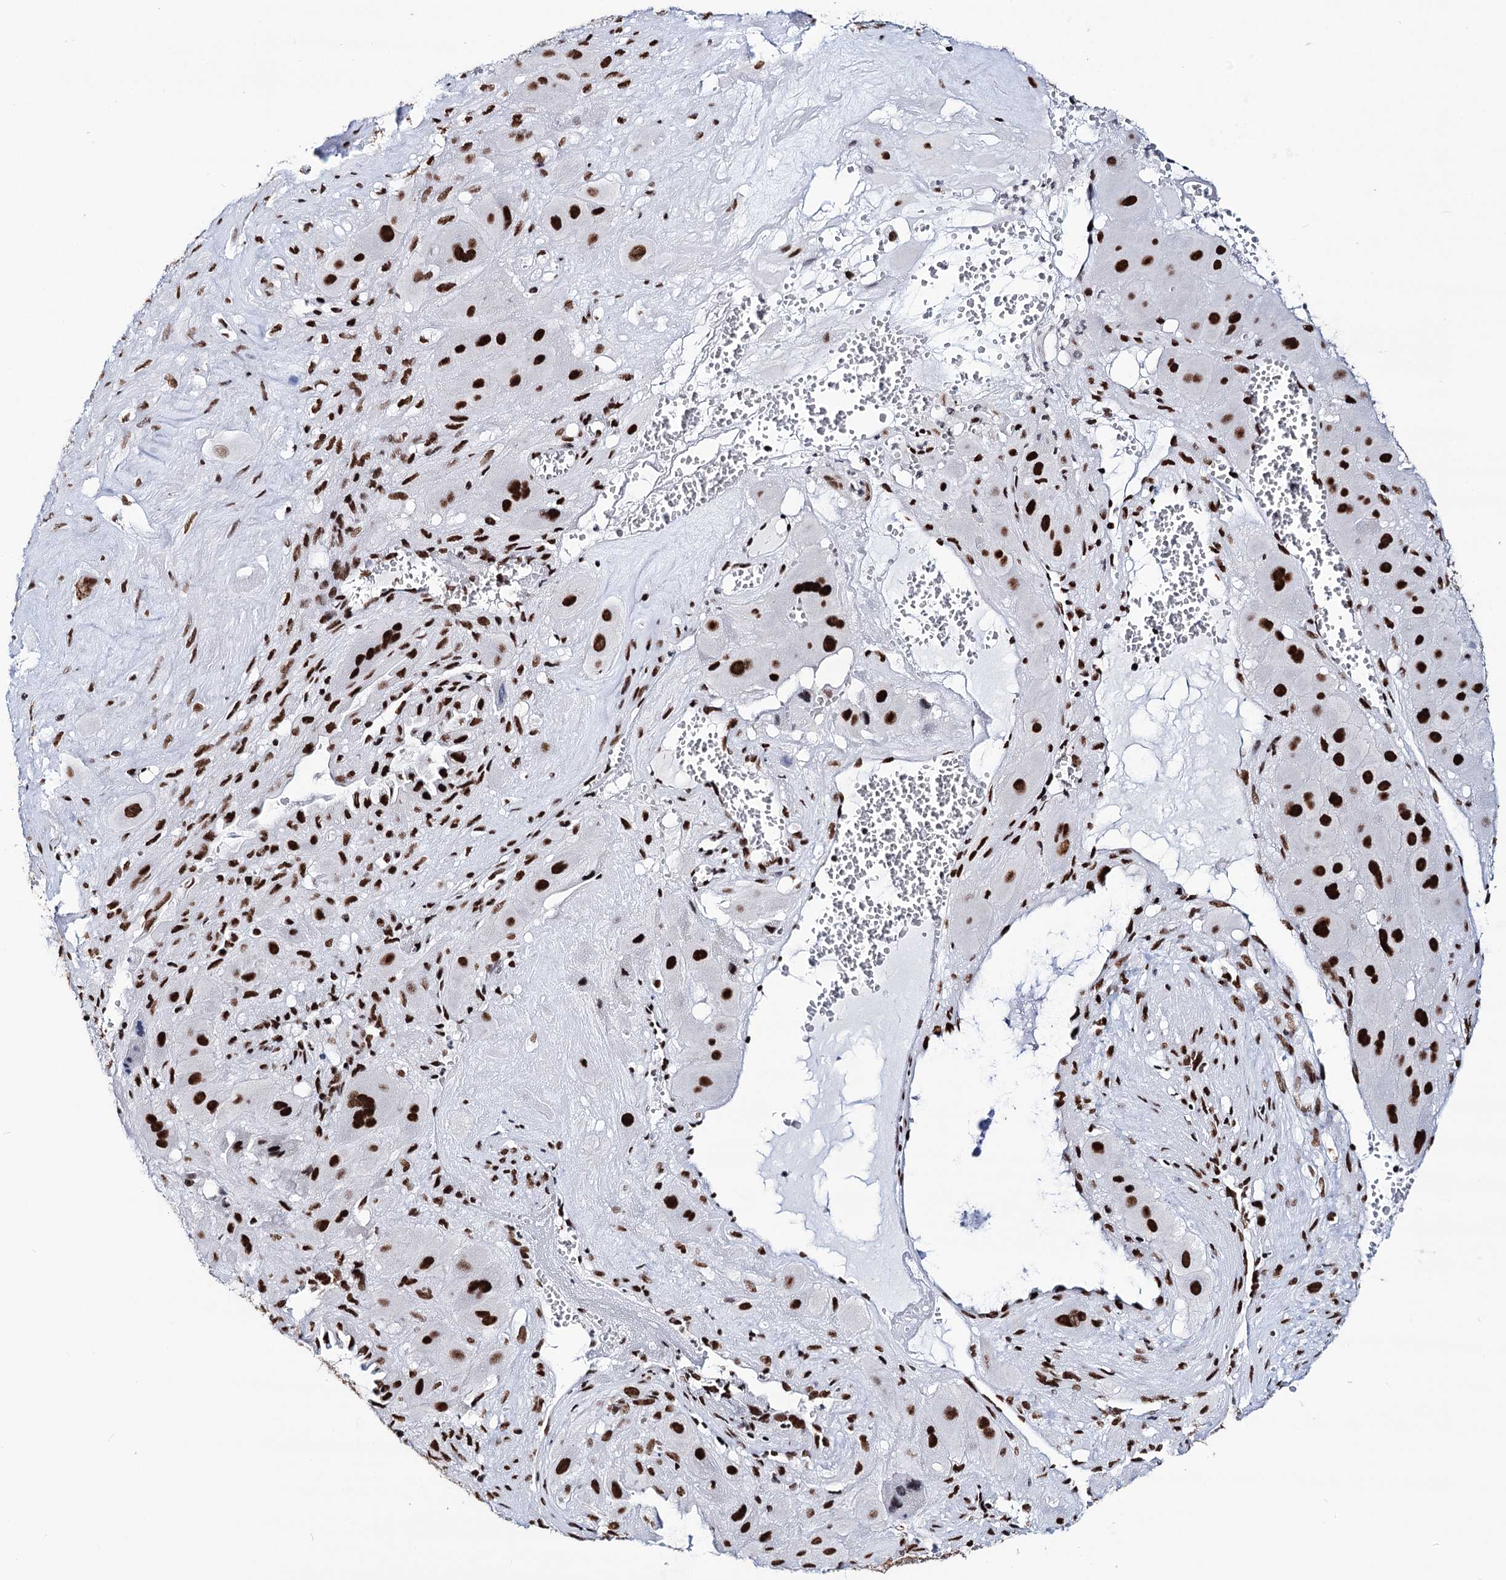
{"staining": {"intensity": "strong", "quantity": ">75%", "location": "nuclear"}, "tissue": "cervical cancer", "cell_type": "Tumor cells", "image_type": "cancer", "snomed": [{"axis": "morphology", "description": "Squamous cell carcinoma, NOS"}, {"axis": "topography", "description": "Cervix"}], "caption": "Immunohistochemistry (IHC) image of human cervical cancer stained for a protein (brown), which shows high levels of strong nuclear positivity in approximately >75% of tumor cells.", "gene": "MATR3", "patient": {"sex": "female", "age": 34}}